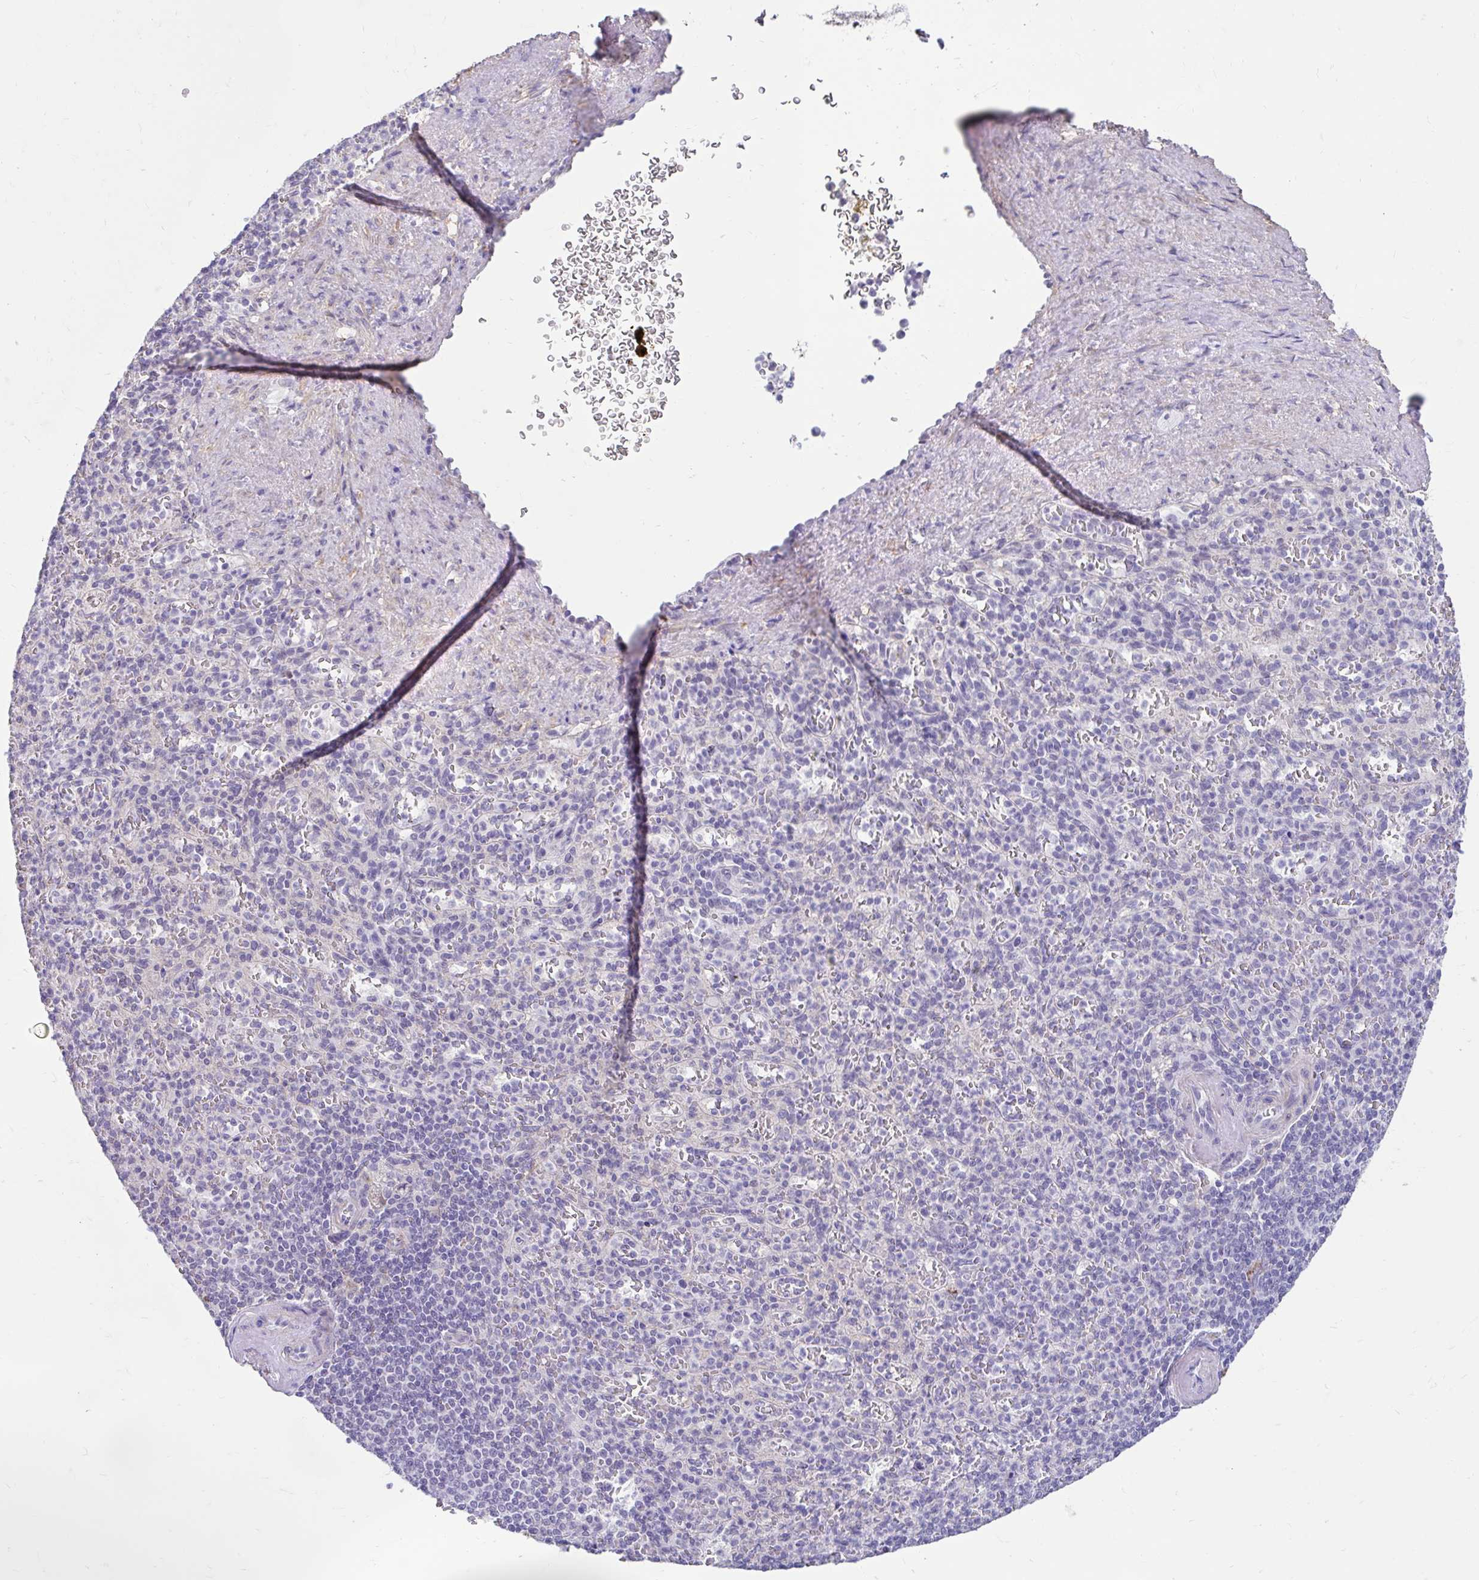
{"staining": {"intensity": "negative", "quantity": "none", "location": "none"}, "tissue": "spleen", "cell_type": "Cells in red pulp", "image_type": "normal", "snomed": [{"axis": "morphology", "description": "Normal tissue, NOS"}, {"axis": "topography", "description": "Spleen"}], "caption": "Image shows no significant protein positivity in cells in red pulp of unremarkable spleen. The staining is performed using DAB (3,3'-diaminobenzidine) brown chromogen with nuclei counter-stained in using hematoxylin.", "gene": "DCAF17", "patient": {"sex": "female", "age": 74}}